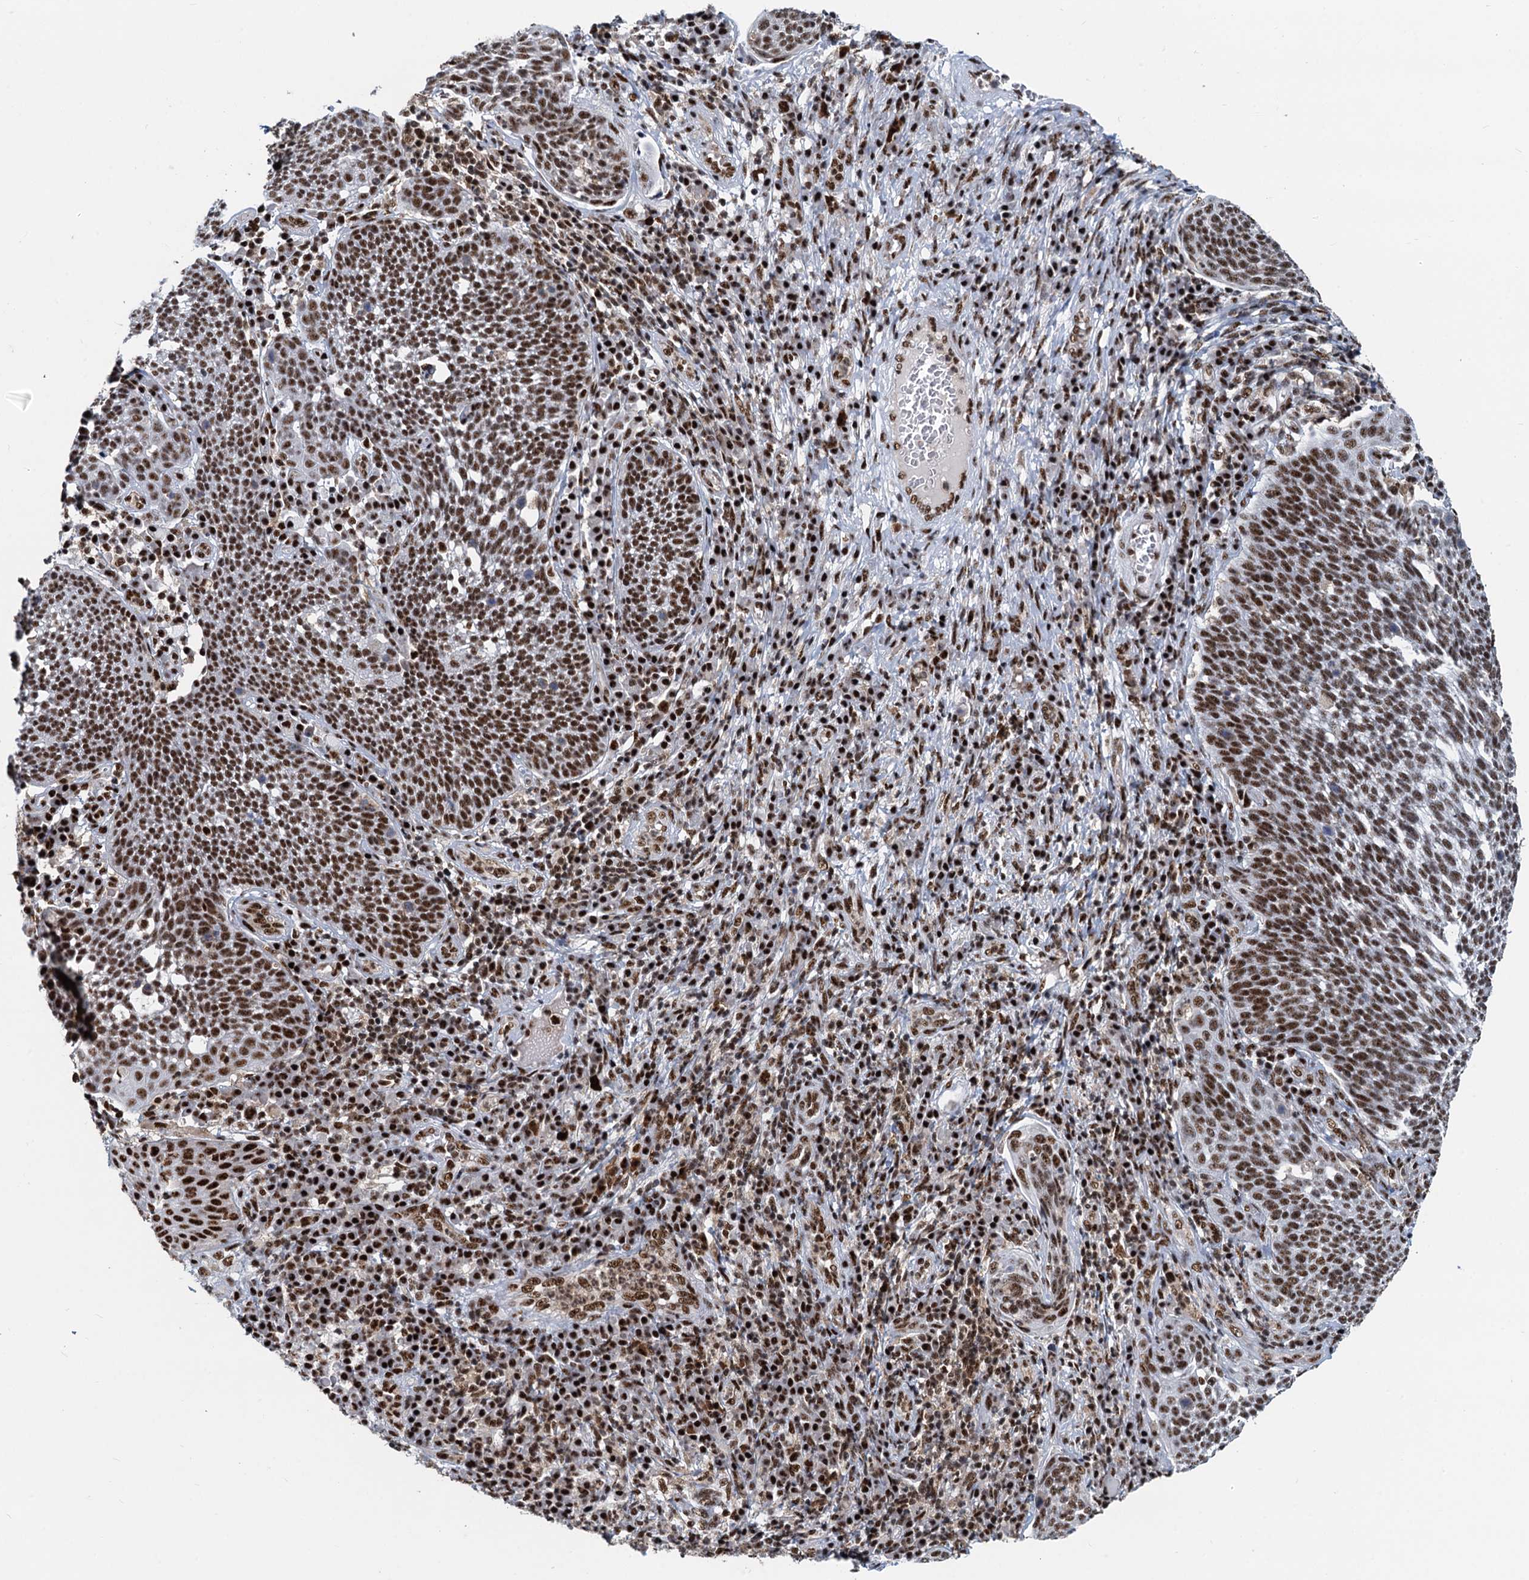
{"staining": {"intensity": "strong", "quantity": ">75%", "location": "nuclear"}, "tissue": "cervical cancer", "cell_type": "Tumor cells", "image_type": "cancer", "snomed": [{"axis": "morphology", "description": "Squamous cell carcinoma, NOS"}, {"axis": "topography", "description": "Cervix"}], "caption": "Immunohistochemistry micrograph of neoplastic tissue: cervical cancer stained using immunohistochemistry (IHC) exhibits high levels of strong protein expression localized specifically in the nuclear of tumor cells, appearing as a nuclear brown color.", "gene": "RBM26", "patient": {"sex": "female", "age": 34}}